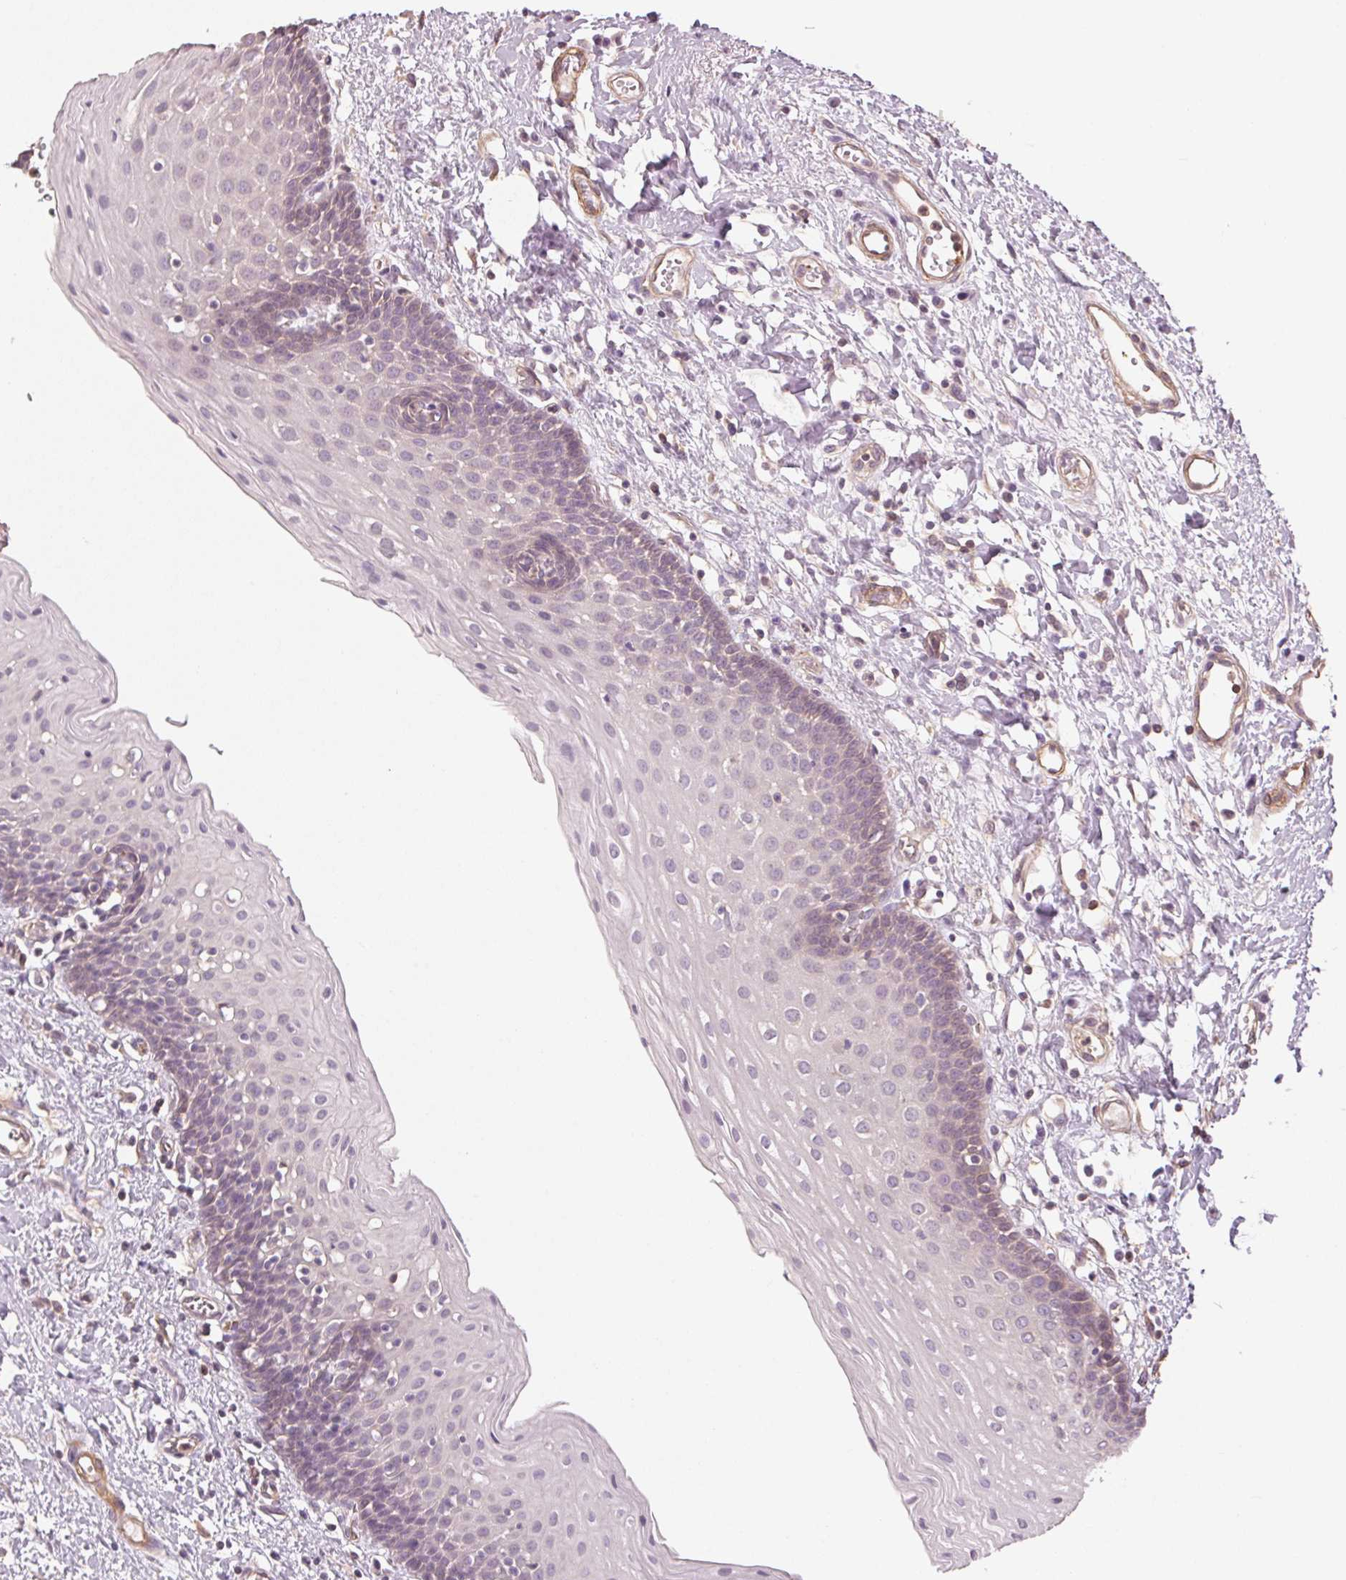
{"staining": {"intensity": "negative", "quantity": "none", "location": "none"}, "tissue": "oral mucosa", "cell_type": "Squamous epithelial cells", "image_type": "normal", "snomed": [{"axis": "morphology", "description": "Normal tissue, NOS"}, {"axis": "topography", "description": "Oral tissue"}], "caption": "Micrograph shows no protein expression in squamous epithelial cells of benign oral mucosa. (Immunohistochemistry (ihc), brightfield microscopy, high magnification).", "gene": "QDPR", "patient": {"sex": "female", "age": 43}}